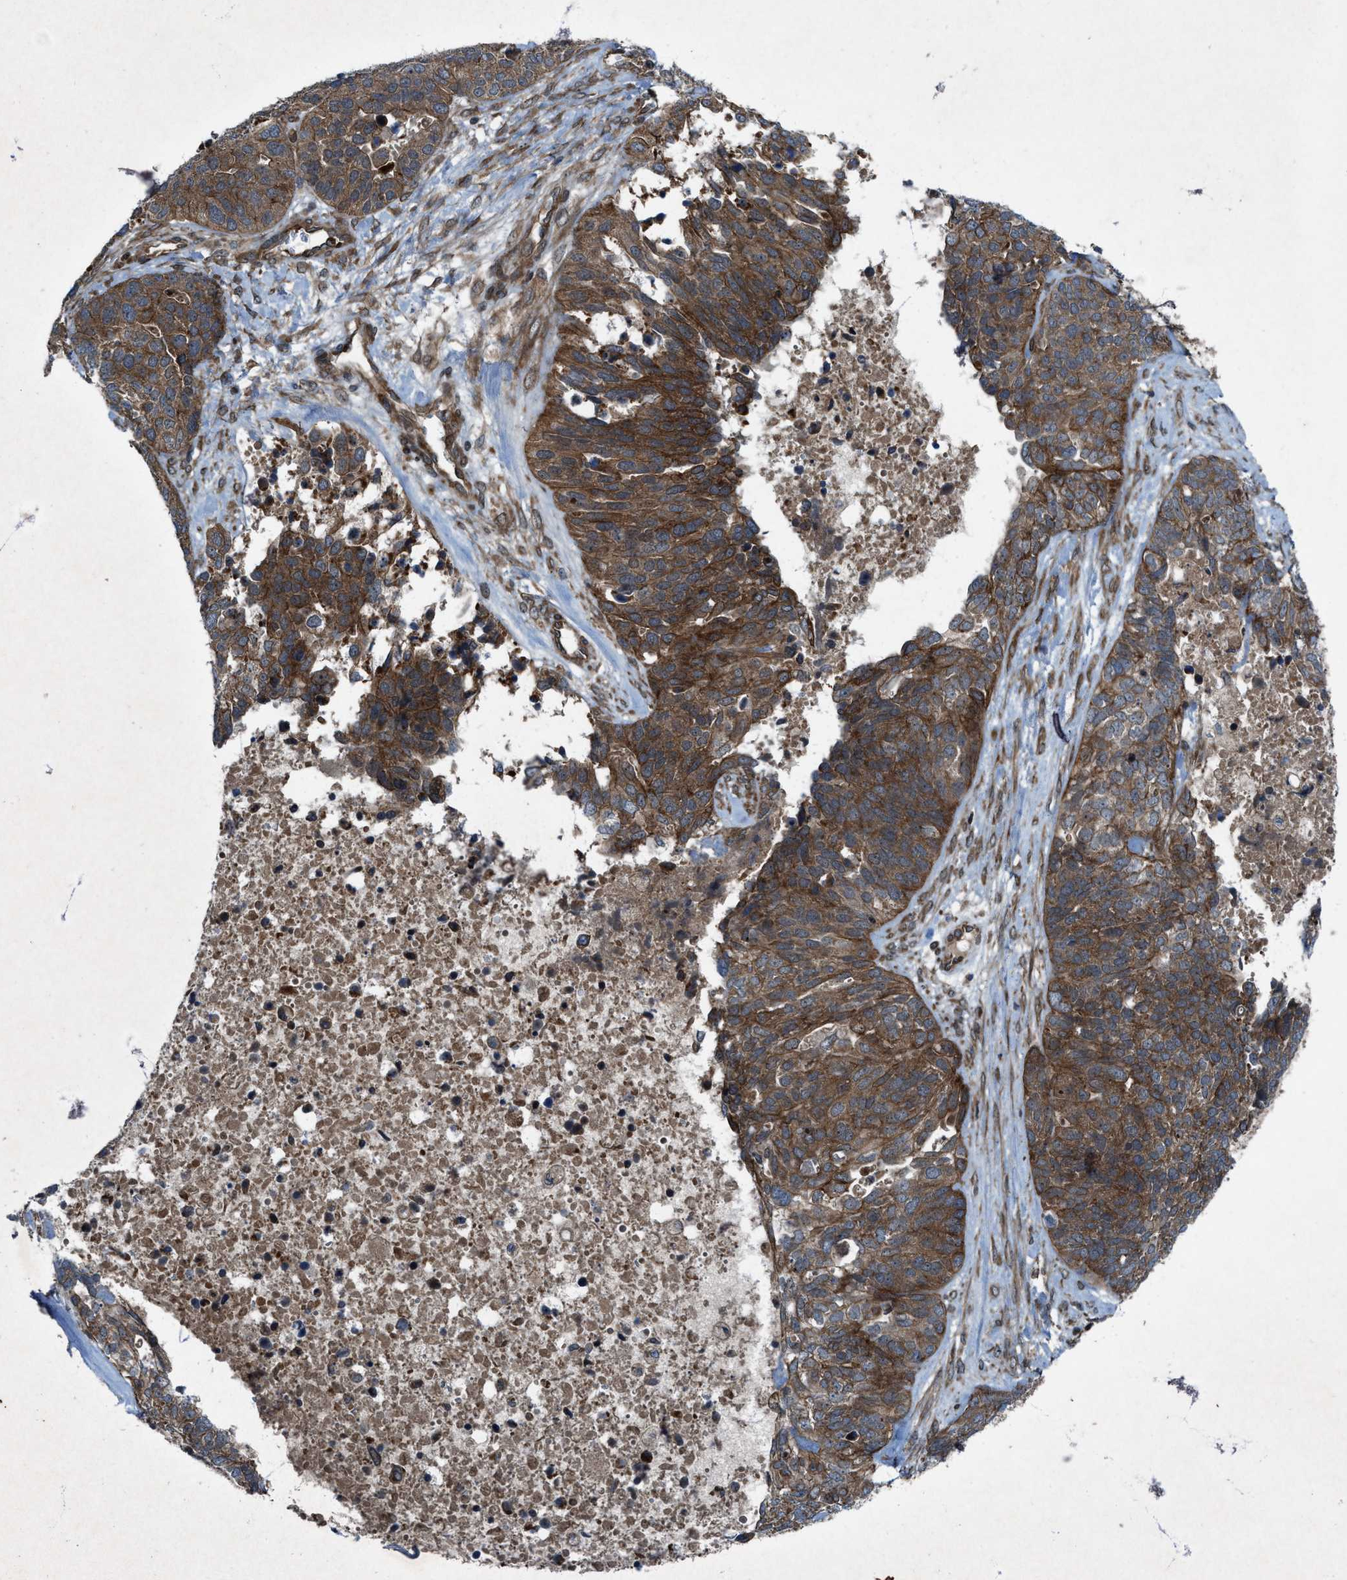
{"staining": {"intensity": "strong", "quantity": ">75%", "location": "cytoplasmic/membranous"}, "tissue": "ovarian cancer", "cell_type": "Tumor cells", "image_type": "cancer", "snomed": [{"axis": "morphology", "description": "Cystadenocarcinoma, serous, NOS"}, {"axis": "topography", "description": "Ovary"}], "caption": "Immunohistochemical staining of human serous cystadenocarcinoma (ovarian) demonstrates high levels of strong cytoplasmic/membranous protein expression in approximately >75% of tumor cells.", "gene": "URGCP", "patient": {"sex": "female", "age": 44}}